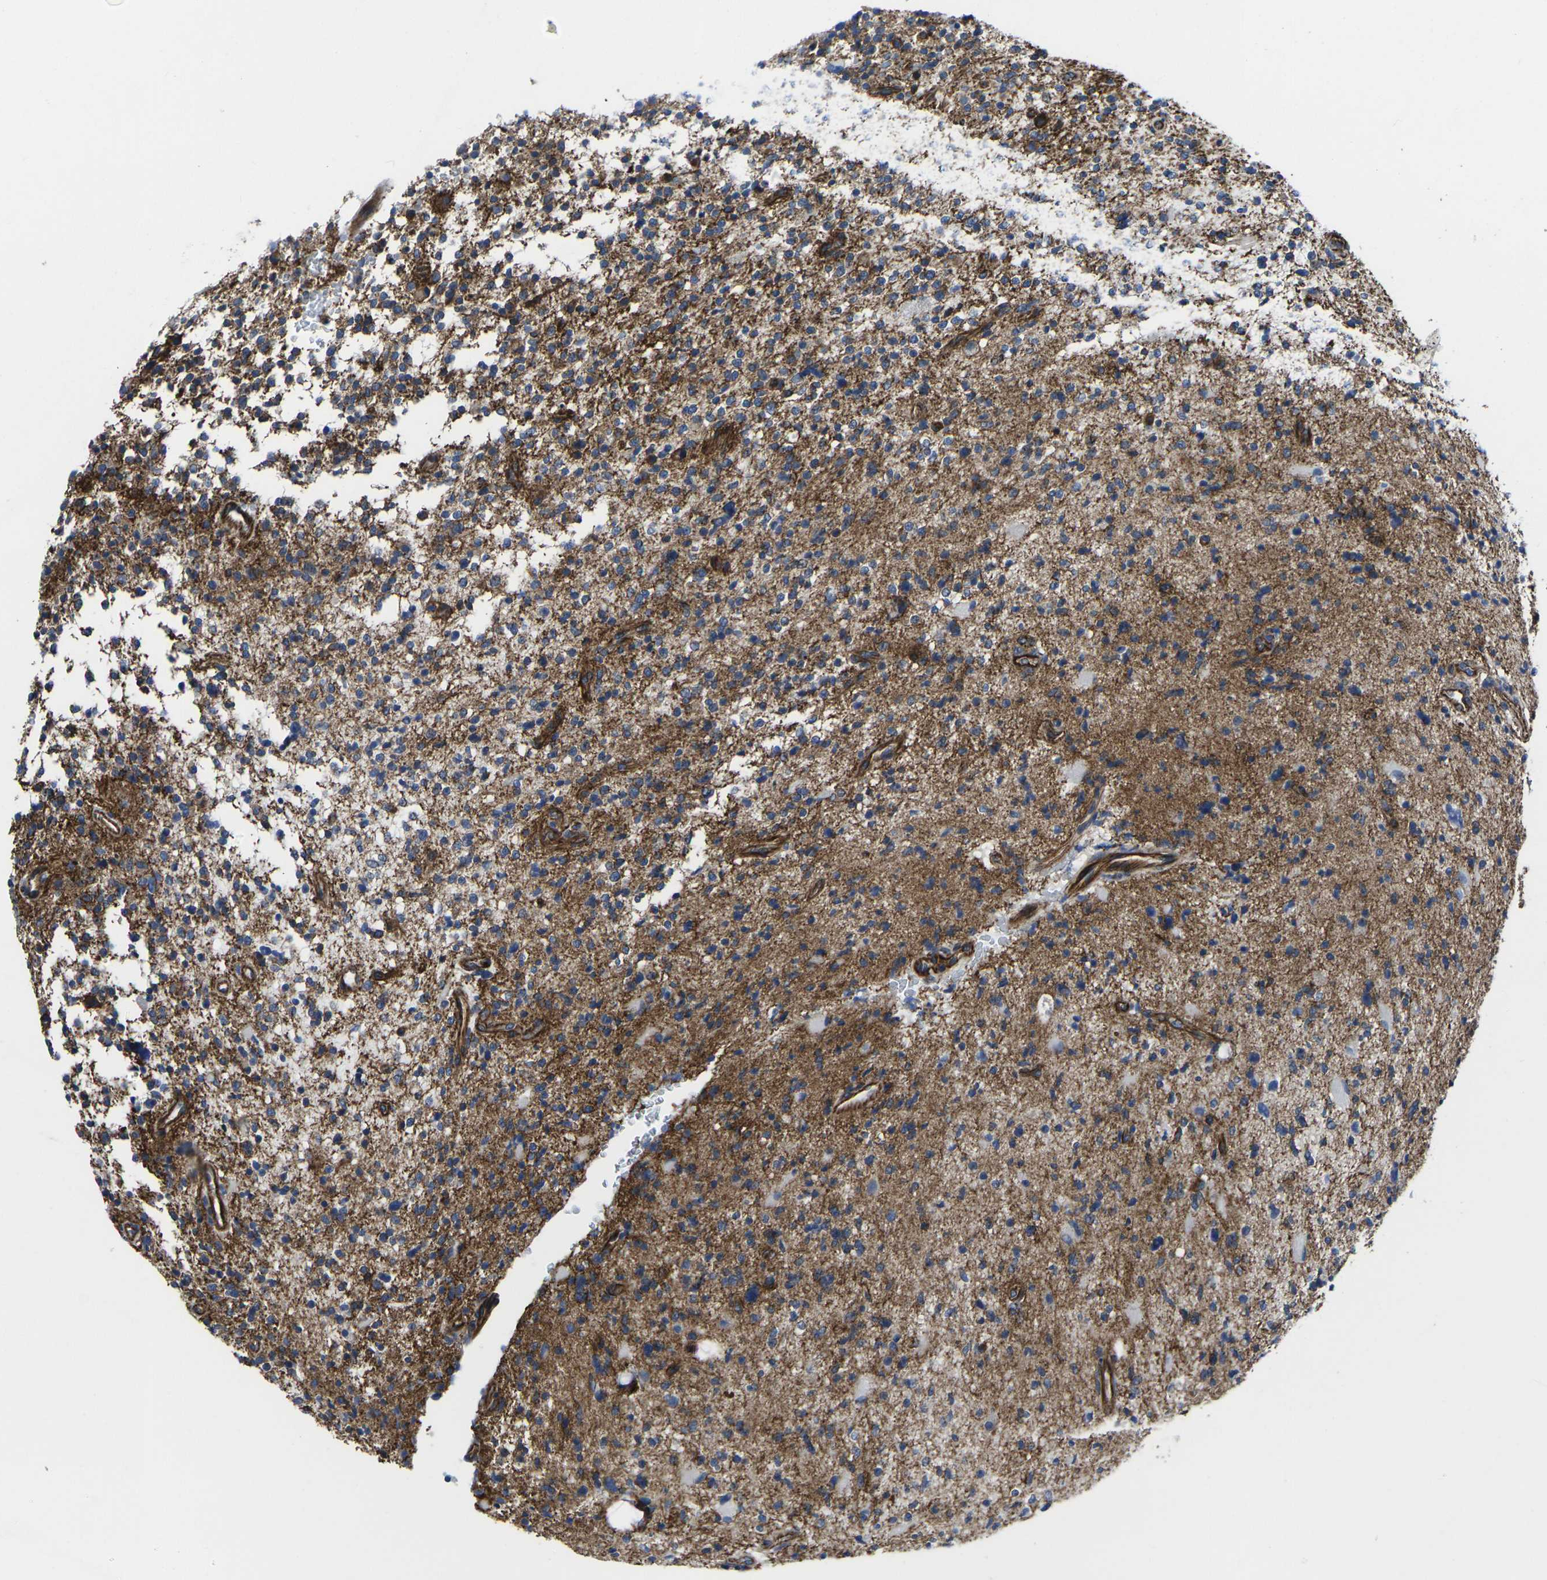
{"staining": {"intensity": "moderate", "quantity": ">75%", "location": "cytoplasmic/membranous"}, "tissue": "glioma", "cell_type": "Tumor cells", "image_type": "cancer", "snomed": [{"axis": "morphology", "description": "Glioma, malignant, High grade"}, {"axis": "topography", "description": "Brain"}], "caption": "Immunohistochemical staining of human malignant high-grade glioma exhibits medium levels of moderate cytoplasmic/membranous expression in approximately >75% of tumor cells. (Brightfield microscopy of DAB IHC at high magnification).", "gene": "NUMB", "patient": {"sex": "male", "age": 48}}